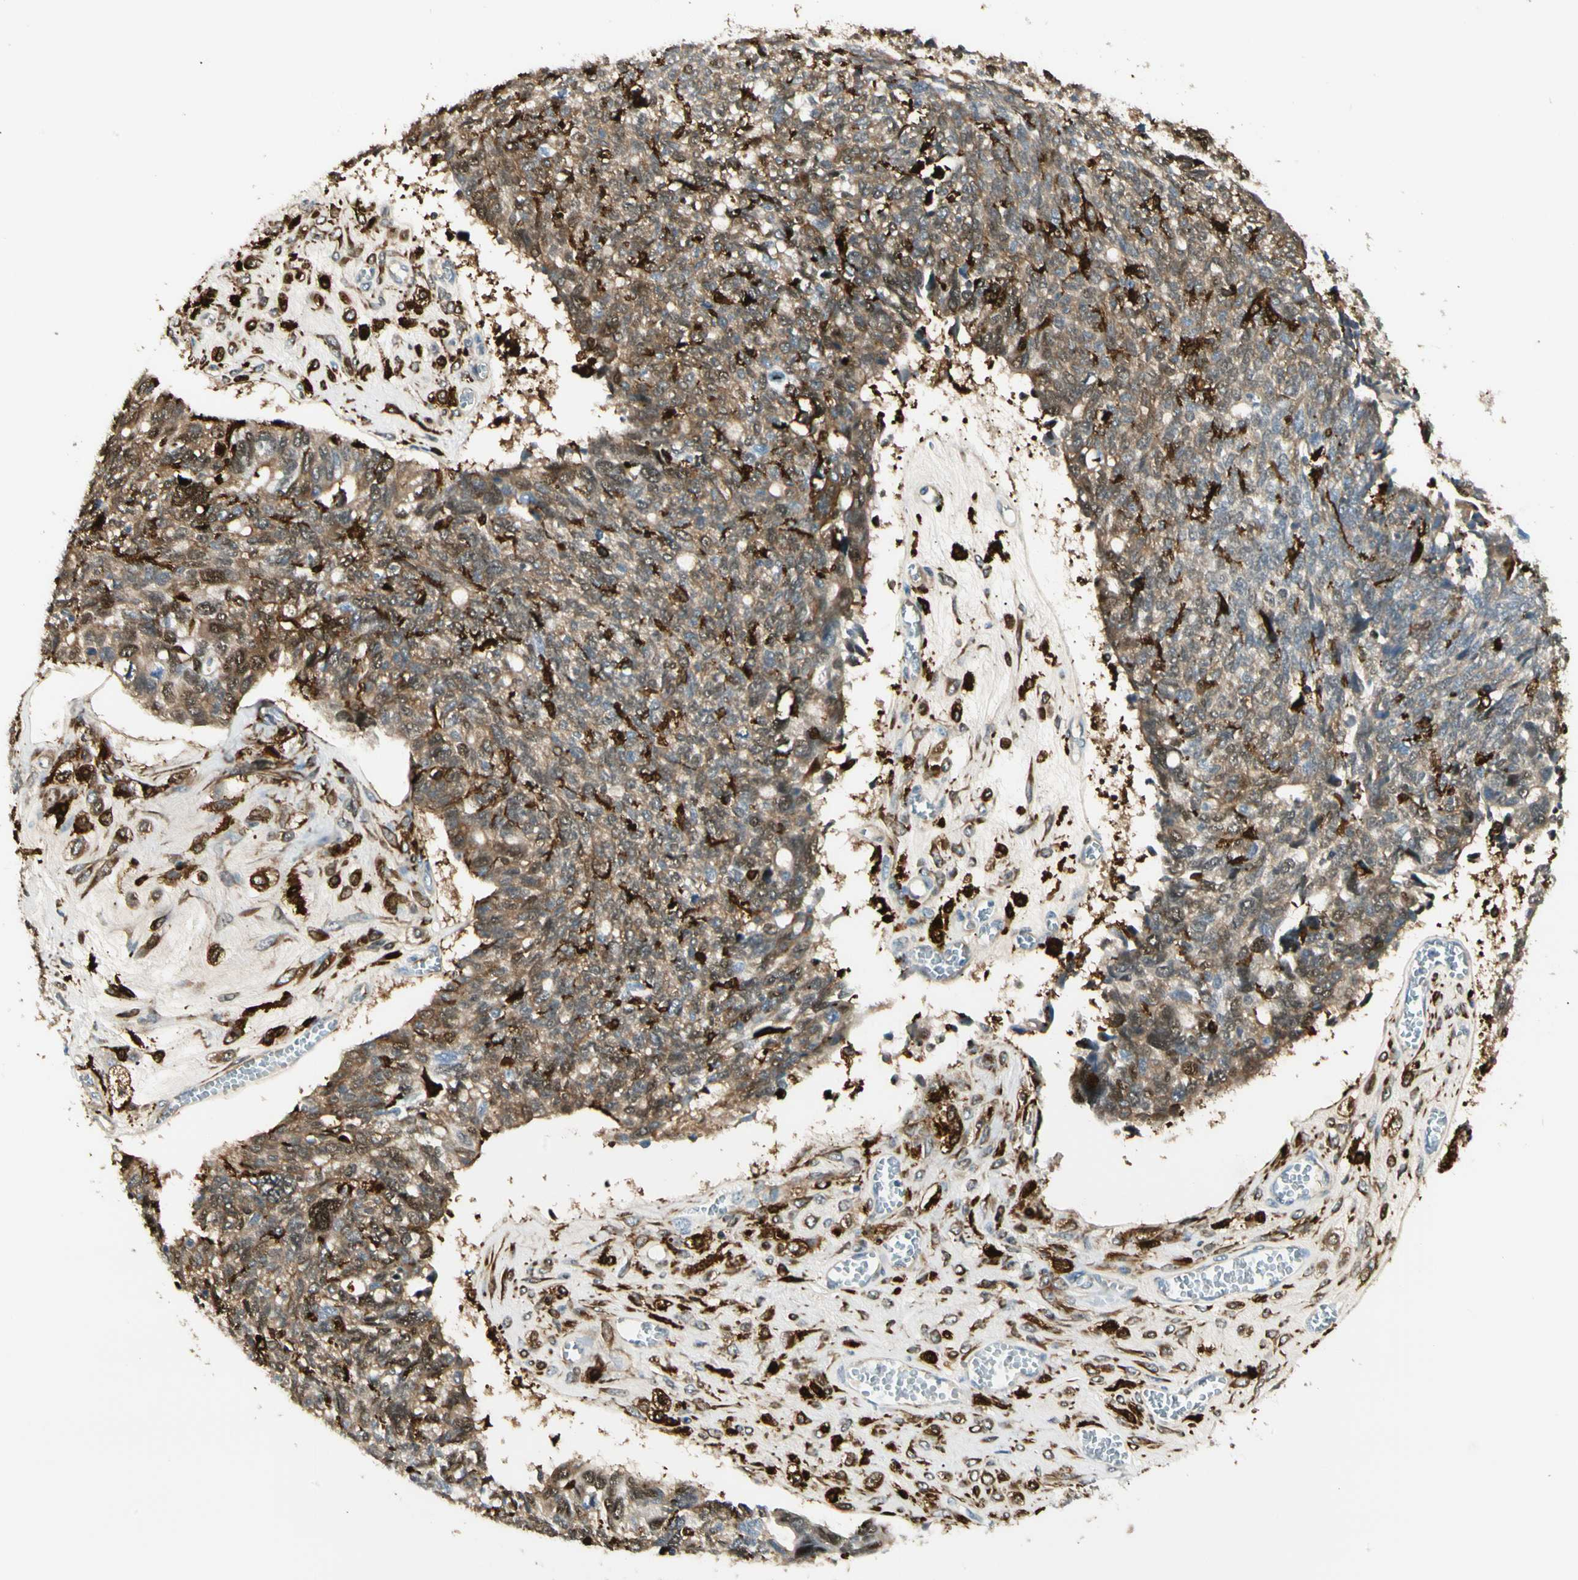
{"staining": {"intensity": "strong", "quantity": "25%-75%", "location": "cytoplasmic/membranous,nuclear"}, "tissue": "ovarian cancer", "cell_type": "Tumor cells", "image_type": "cancer", "snomed": [{"axis": "morphology", "description": "Cystadenocarcinoma, serous, NOS"}, {"axis": "topography", "description": "Ovary"}], "caption": "The immunohistochemical stain shows strong cytoplasmic/membranous and nuclear expression in tumor cells of ovarian serous cystadenocarcinoma tissue.", "gene": "FTH1", "patient": {"sex": "female", "age": 79}}